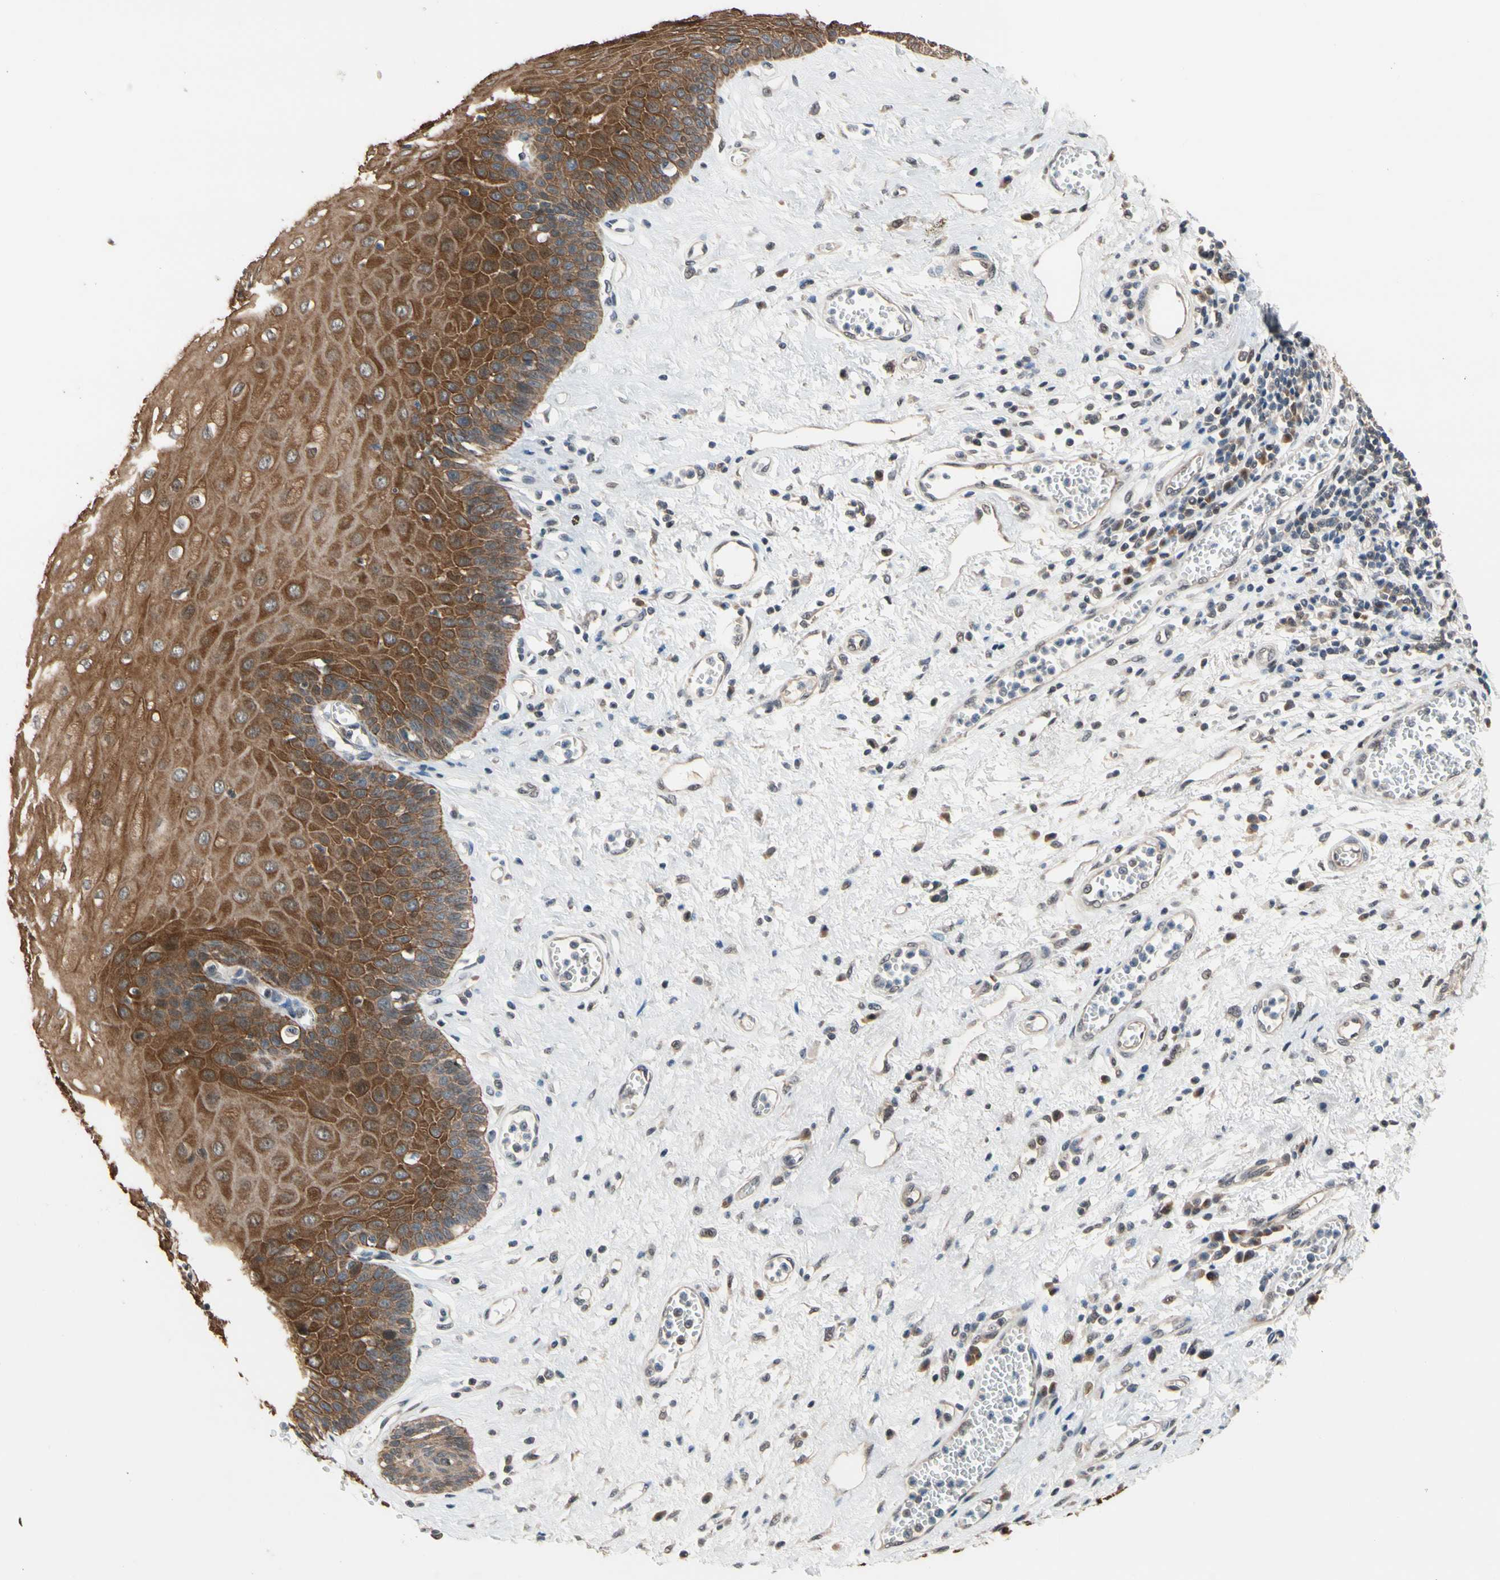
{"staining": {"intensity": "moderate", "quantity": ">75%", "location": "cytoplasmic/membranous"}, "tissue": "esophagus", "cell_type": "Squamous epithelial cells", "image_type": "normal", "snomed": [{"axis": "morphology", "description": "Normal tissue, NOS"}, {"axis": "morphology", "description": "Squamous cell carcinoma, NOS"}, {"axis": "topography", "description": "Esophagus"}], "caption": "Immunohistochemical staining of unremarkable esophagus displays moderate cytoplasmic/membranous protein expression in approximately >75% of squamous epithelial cells.", "gene": "NGEF", "patient": {"sex": "male", "age": 65}}